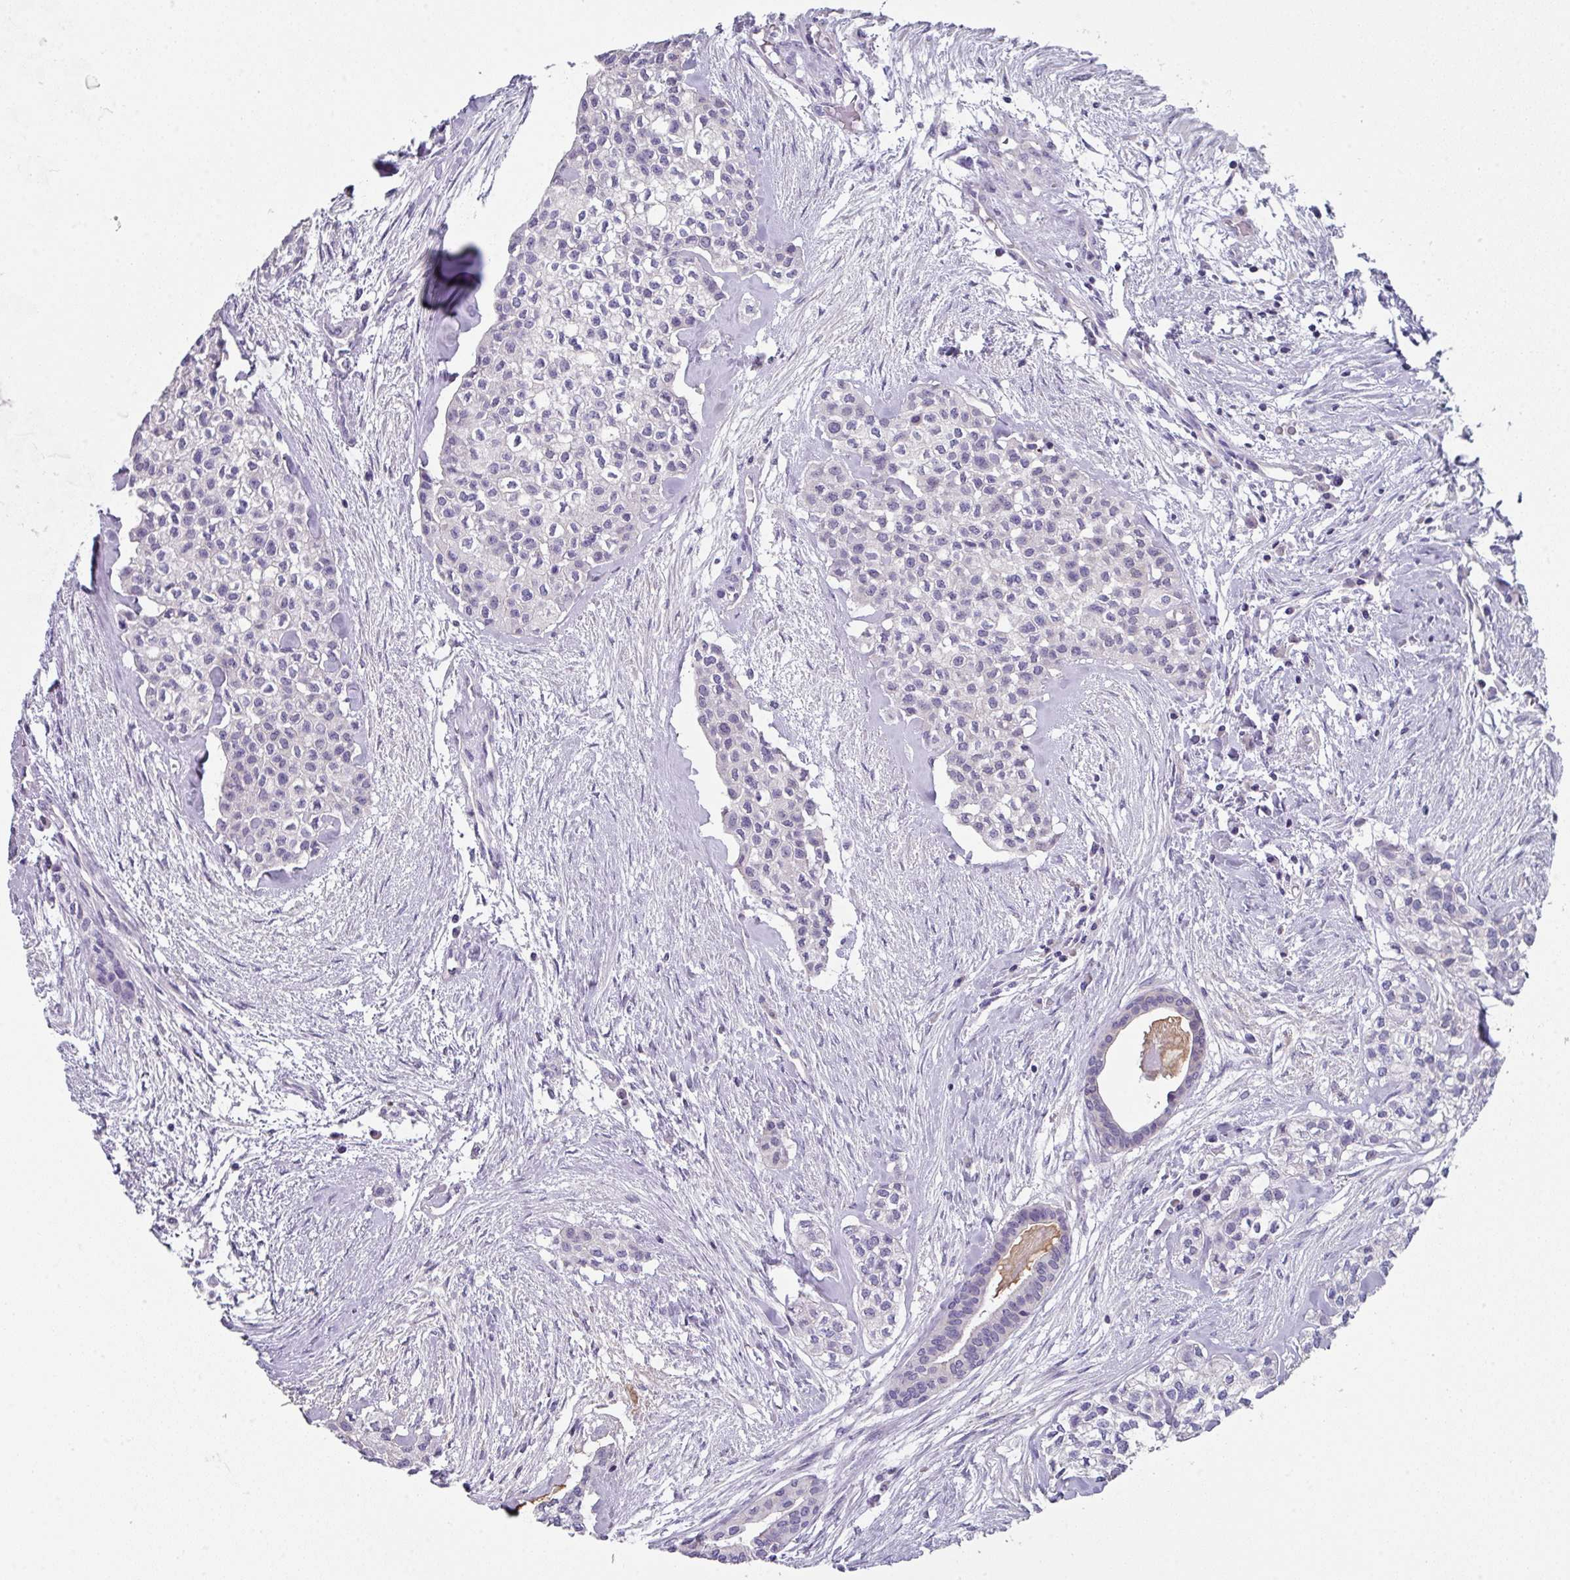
{"staining": {"intensity": "negative", "quantity": "none", "location": "none"}, "tissue": "head and neck cancer", "cell_type": "Tumor cells", "image_type": "cancer", "snomed": [{"axis": "morphology", "description": "Adenocarcinoma, NOS"}, {"axis": "topography", "description": "Head-Neck"}], "caption": "An immunohistochemistry image of head and neck adenocarcinoma is shown. There is no staining in tumor cells of head and neck adenocarcinoma.", "gene": "DCAF12L2", "patient": {"sex": "male", "age": 81}}